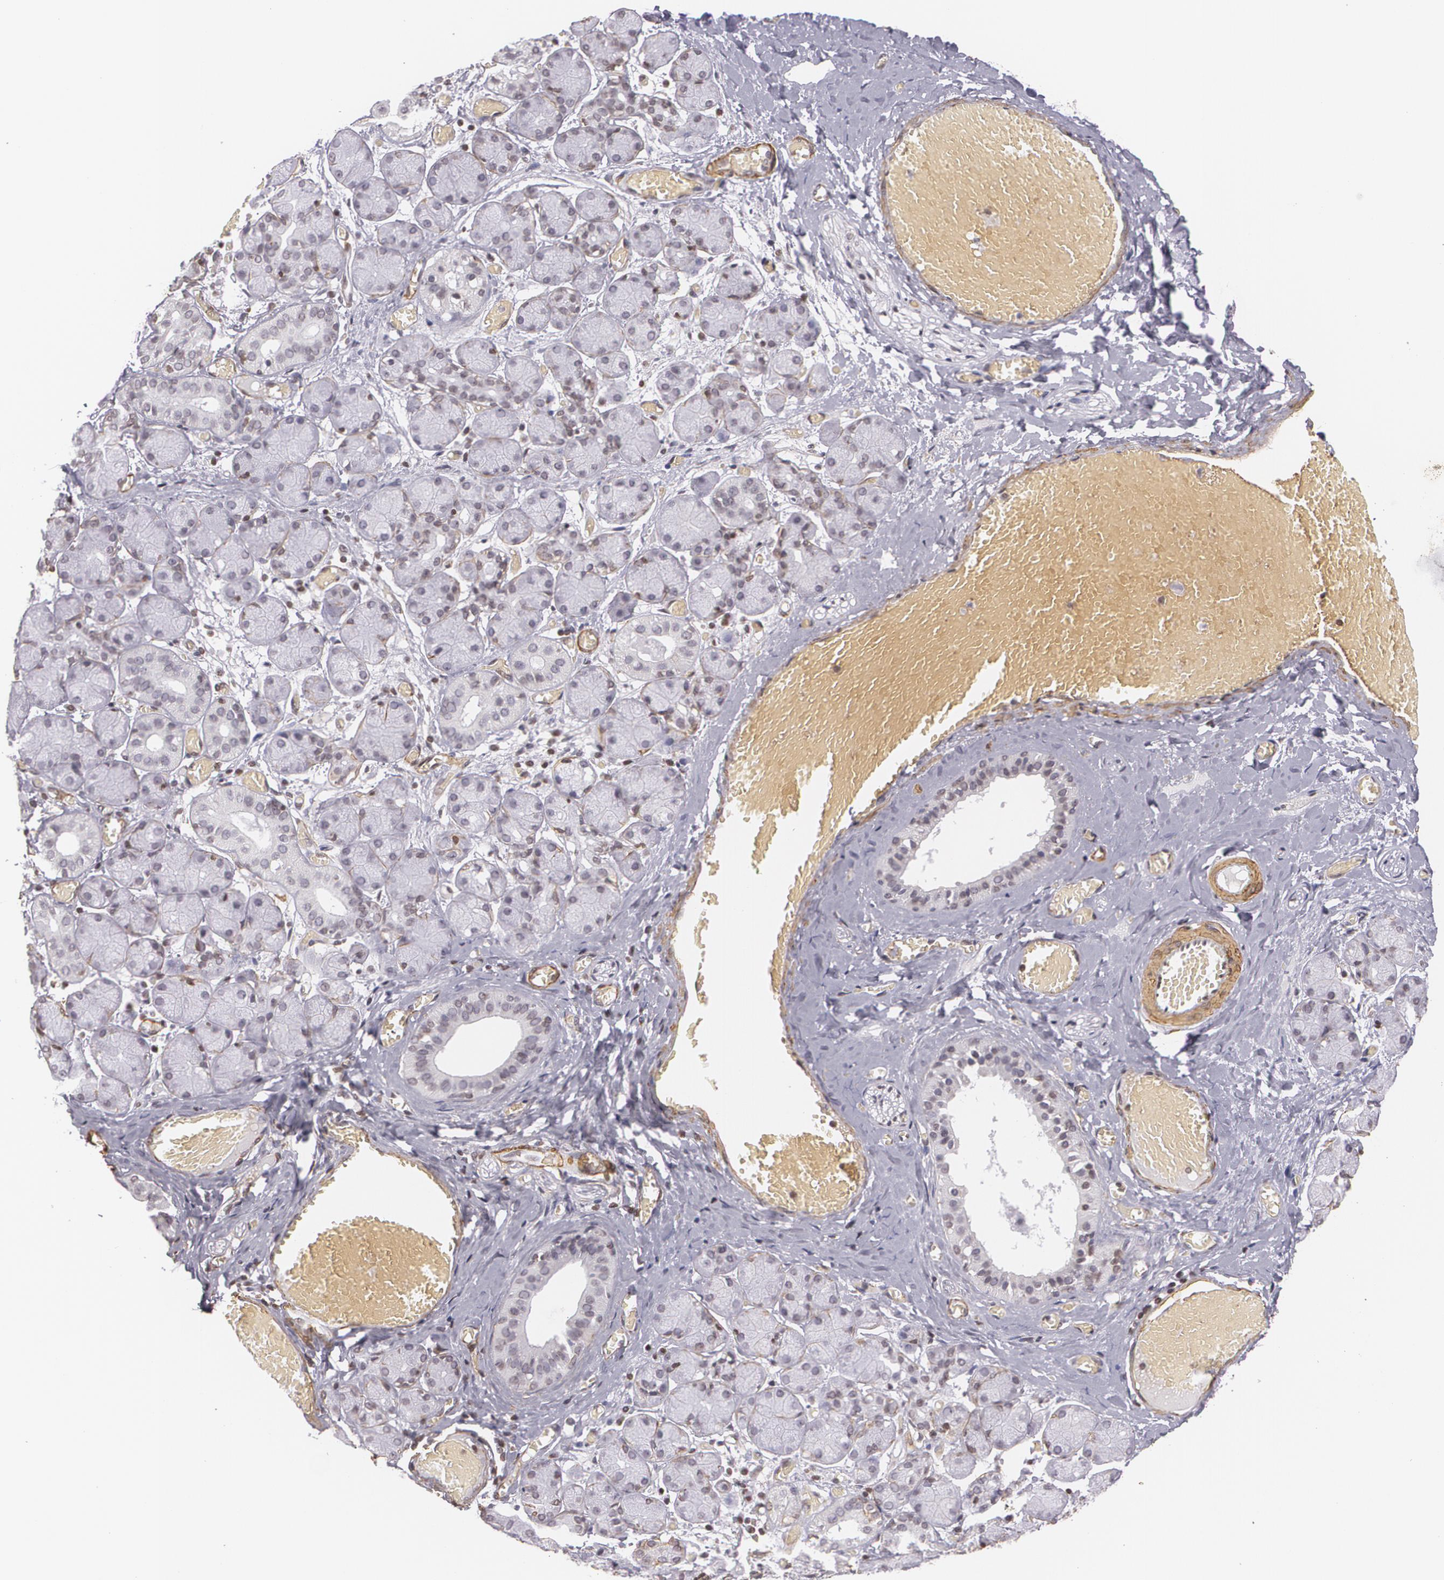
{"staining": {"intensity": "negative", "quantity": "none", "location": "none"}, "tissue": "salivary gland", "cell_type": "Glandular cells", "image_type": "normal", "snomed": [{"axis": "morphology", "description": "Normal tissue, NOS"}, {"axis": "topography", "description": "Salivary gland"}], "caption": "A histopathology image of human salivary gland is negative for staining in glandular cells.", "gene": "VAMP1", "patient": {"sex": "female", "age": 24}}